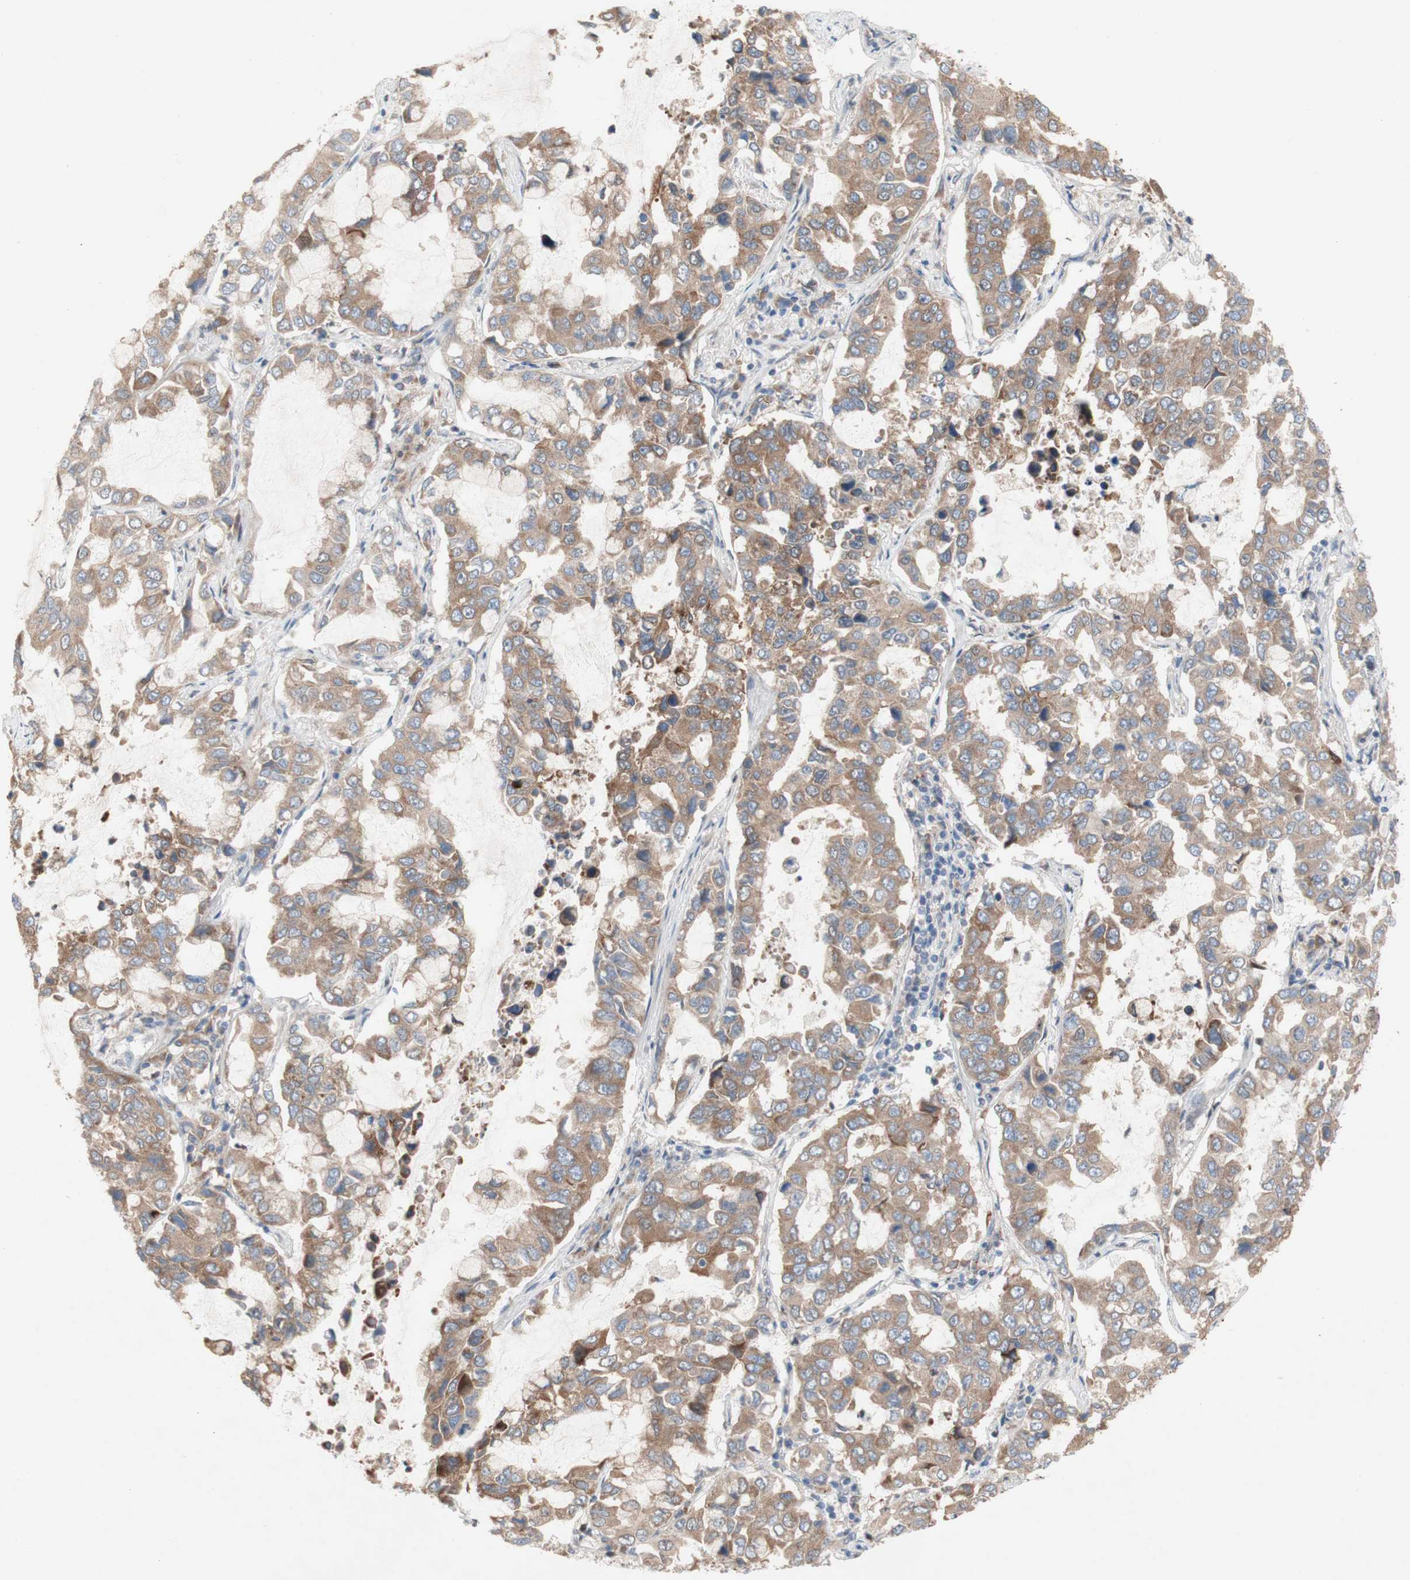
{"staining": {"intensity": "moderate", "quantity": ">75%", "location": "cytoplasmic/membranous"}, "tissue": "lung cancer", "cell_type": "Tumor cells", "image_type": "cancer", "snomed": [{"axis": "morphology", "description": "Adenocarcinoma, NOS"}, {"axis": "topography", "description": "Lung"}], "caption": "Protein staining of lung cancer (adenocarcinoma) tissue reveals moderate cytoplasmic/membranous staining in approximately >75% of tumor cells.", "gene": "PDGFB", "patient": {"sex": "male", "age": 64}}